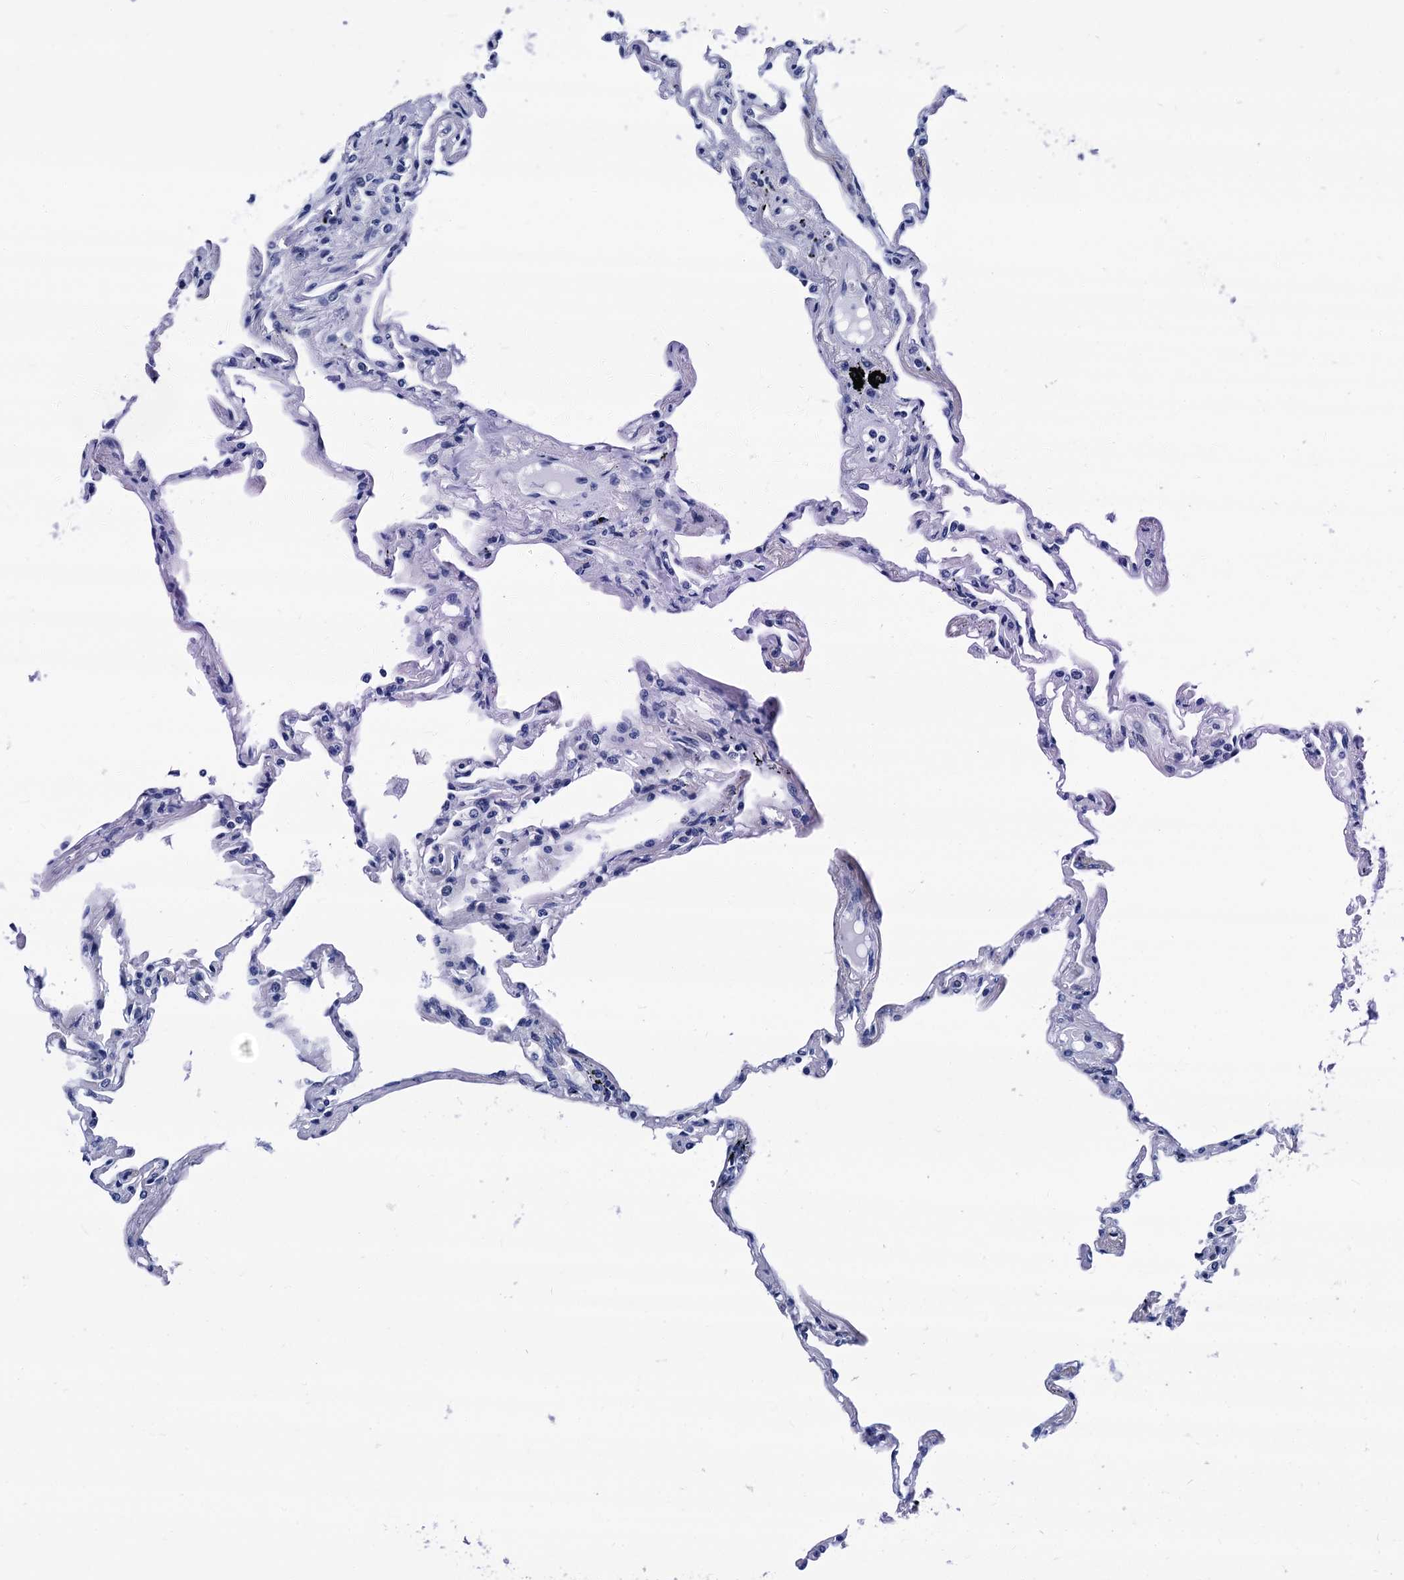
{"staining": {"intensity": "negative", "quantity": "none", "location": "none"}, "tissue": "lung", "cell_type": "Alveolar cells", "image_type": "normal", "snomed": [{"axis": "morphology", "description": "Normal tissue, NOS"}, {"axis": "topography", "description": "Lung"}], "caption": "Protein analysis of unremarkable lung displays no significant positivity in alveolar cells.", "gene": "MYBPC3", "patient": {"sex": "female", "age": 67}}